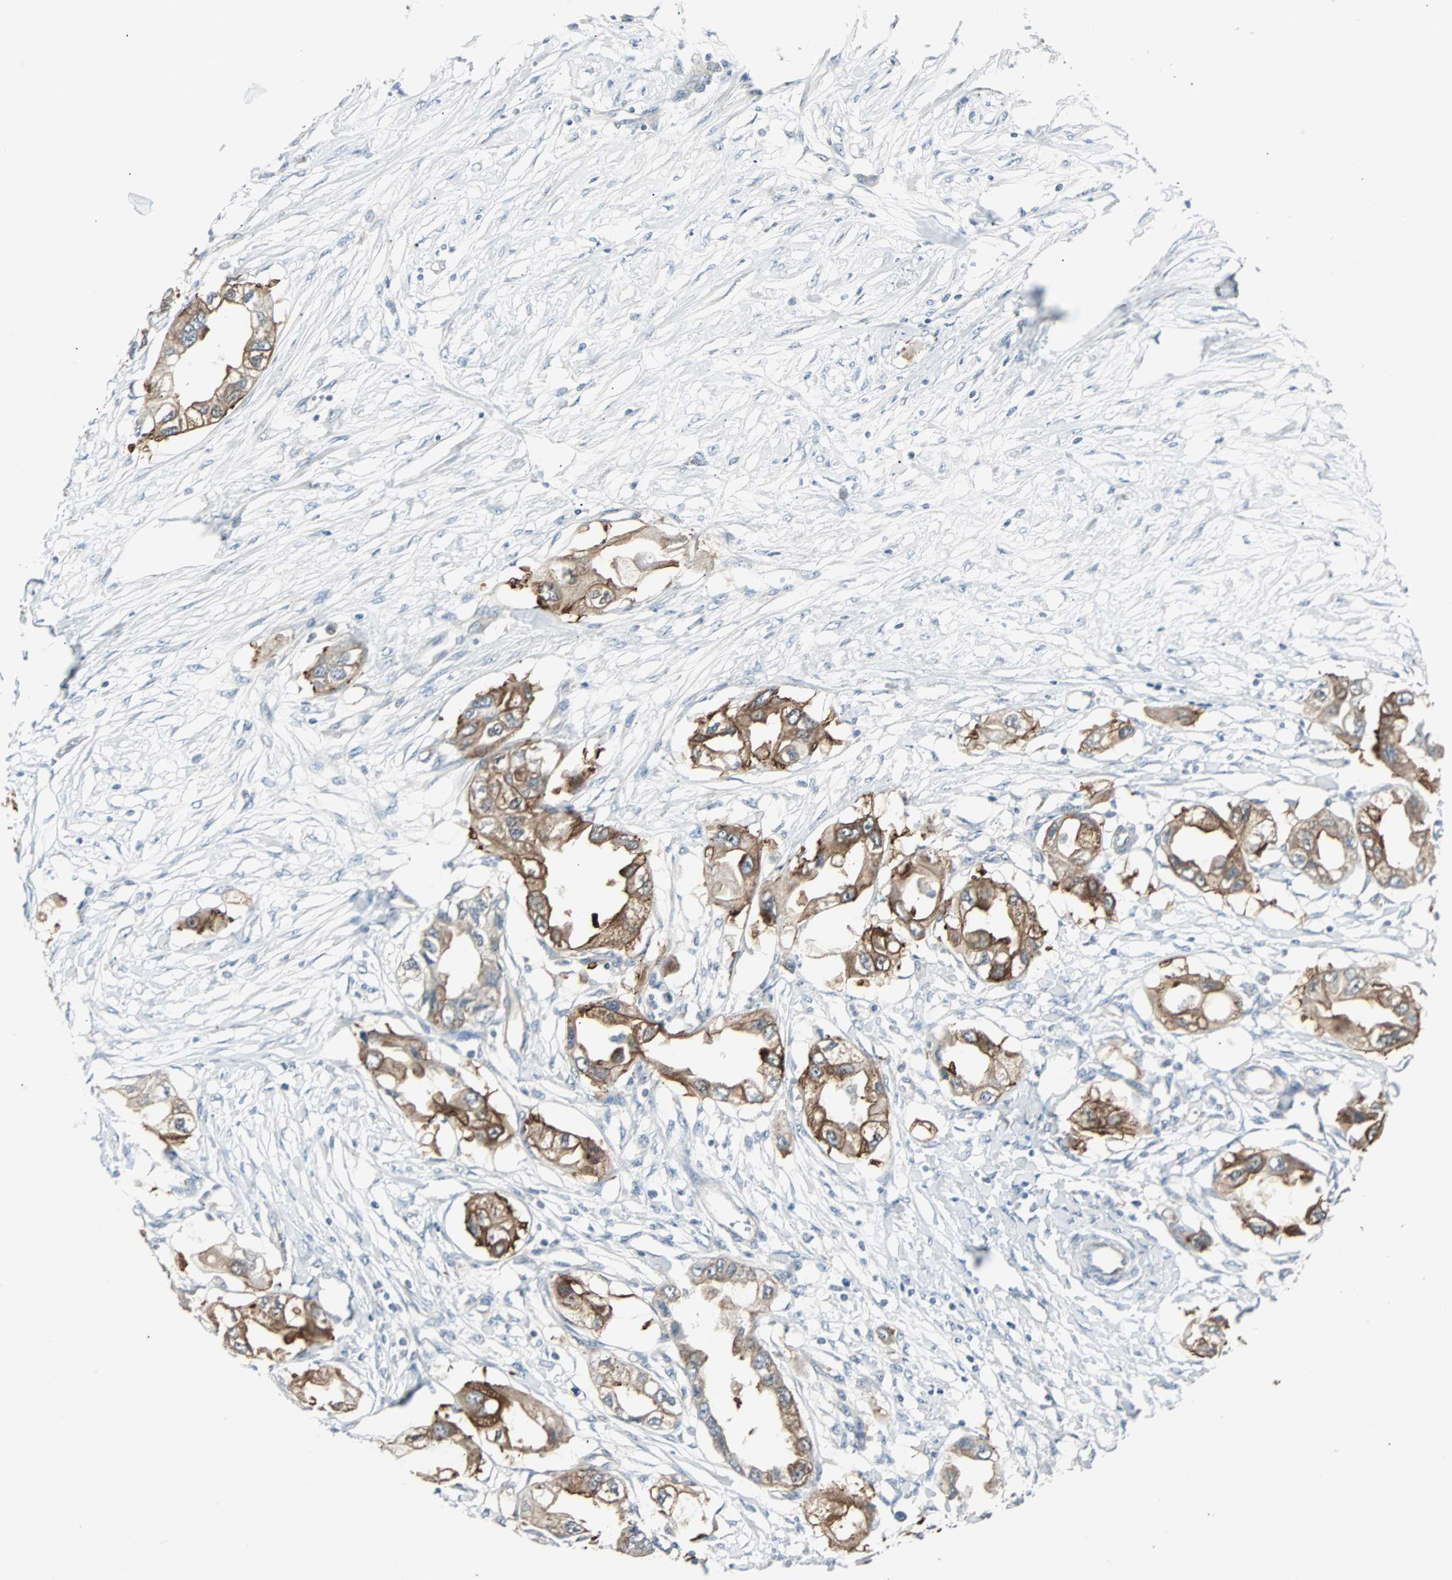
{"staining": {"intensity": "moderate", "quantity": ">75%", "location": "cytoplasmic/membranous"}, "tissue": "endometrial cancer", "cell_type": "Tumor cells", "image_type": "cancer", "snomed": [{"axis": "morphology", "description": "Adenocarcinoma, NOS"}, {"axis": "topography", "description": "Endometrium"}], "caption": "High-power microscopy captured an immunohistochemistry micrograph of endometrial adenocarcinoma, revealing moderate cytoplasmic/membranous staining in approximately >75% of tumor cells.", "gene": "CMC2", "patient": {"sex": "female", "age": 67}}